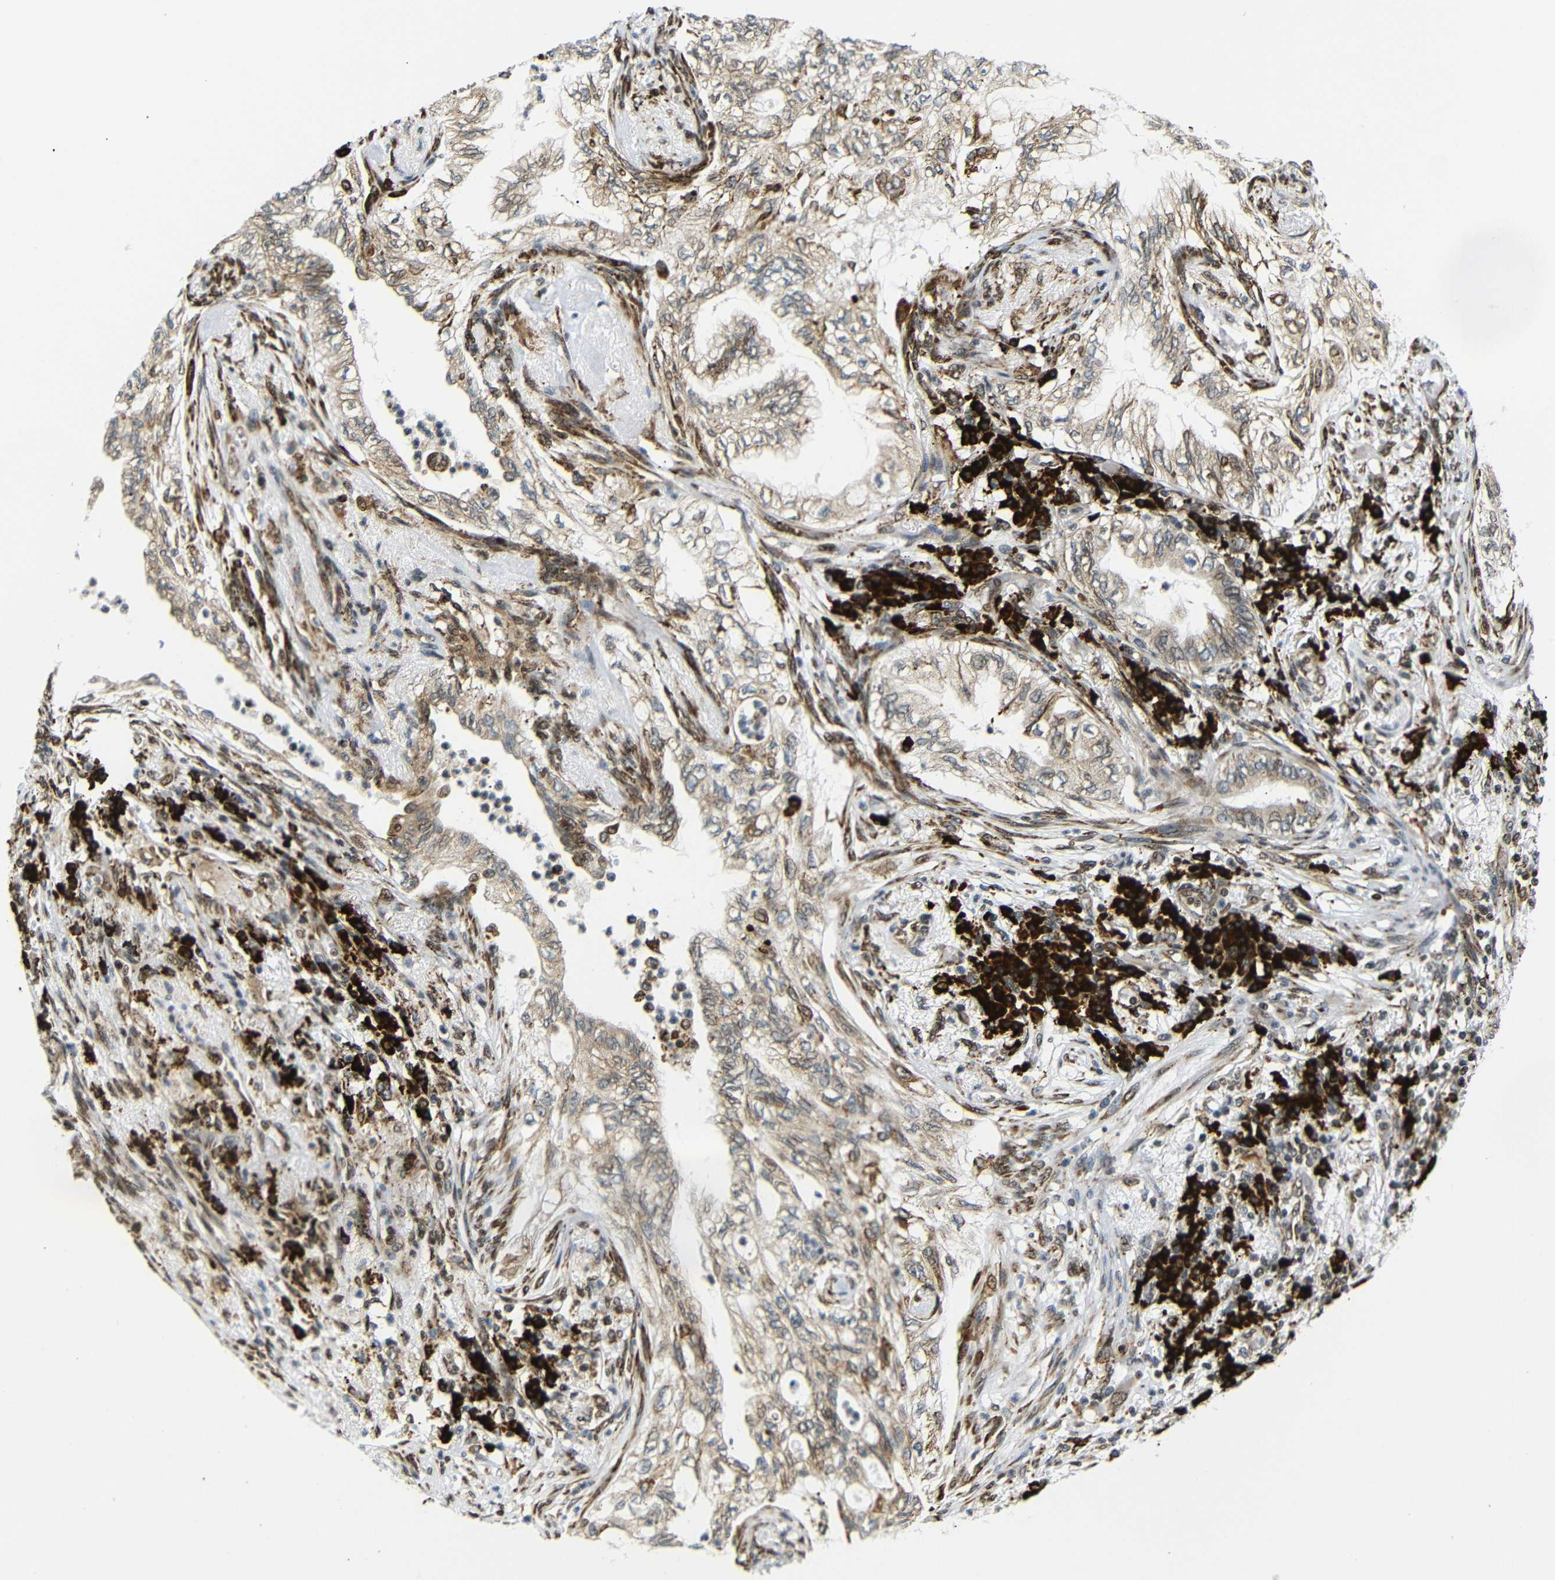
{"staining": {"intensity": "moderate", "quantity": ">75%", "location": "cytoplasmic/membranous"}, "tissue": "lung cancer", "cell_type": "Tumor cells", "image_type": "cancer", "snomed": [{"axis": "morphology", "description": "Normal tissue, NOS"}, {"axis": "morphology", "description": "Adenocarcinoma, NOS"}, {"axis": "topography", "description": "Bronchus"}, {"axis": "topography", "description": "Lung"}], "caption": "There is medium levels of moderate cytoplasmic/membranous staining in tumor cells of adenocarcinoma (lung), as demonstrated by immunohistochemical staining (brown color).", "gene": "SPCS2", "patient": {"sex": "female", "age": 70}}